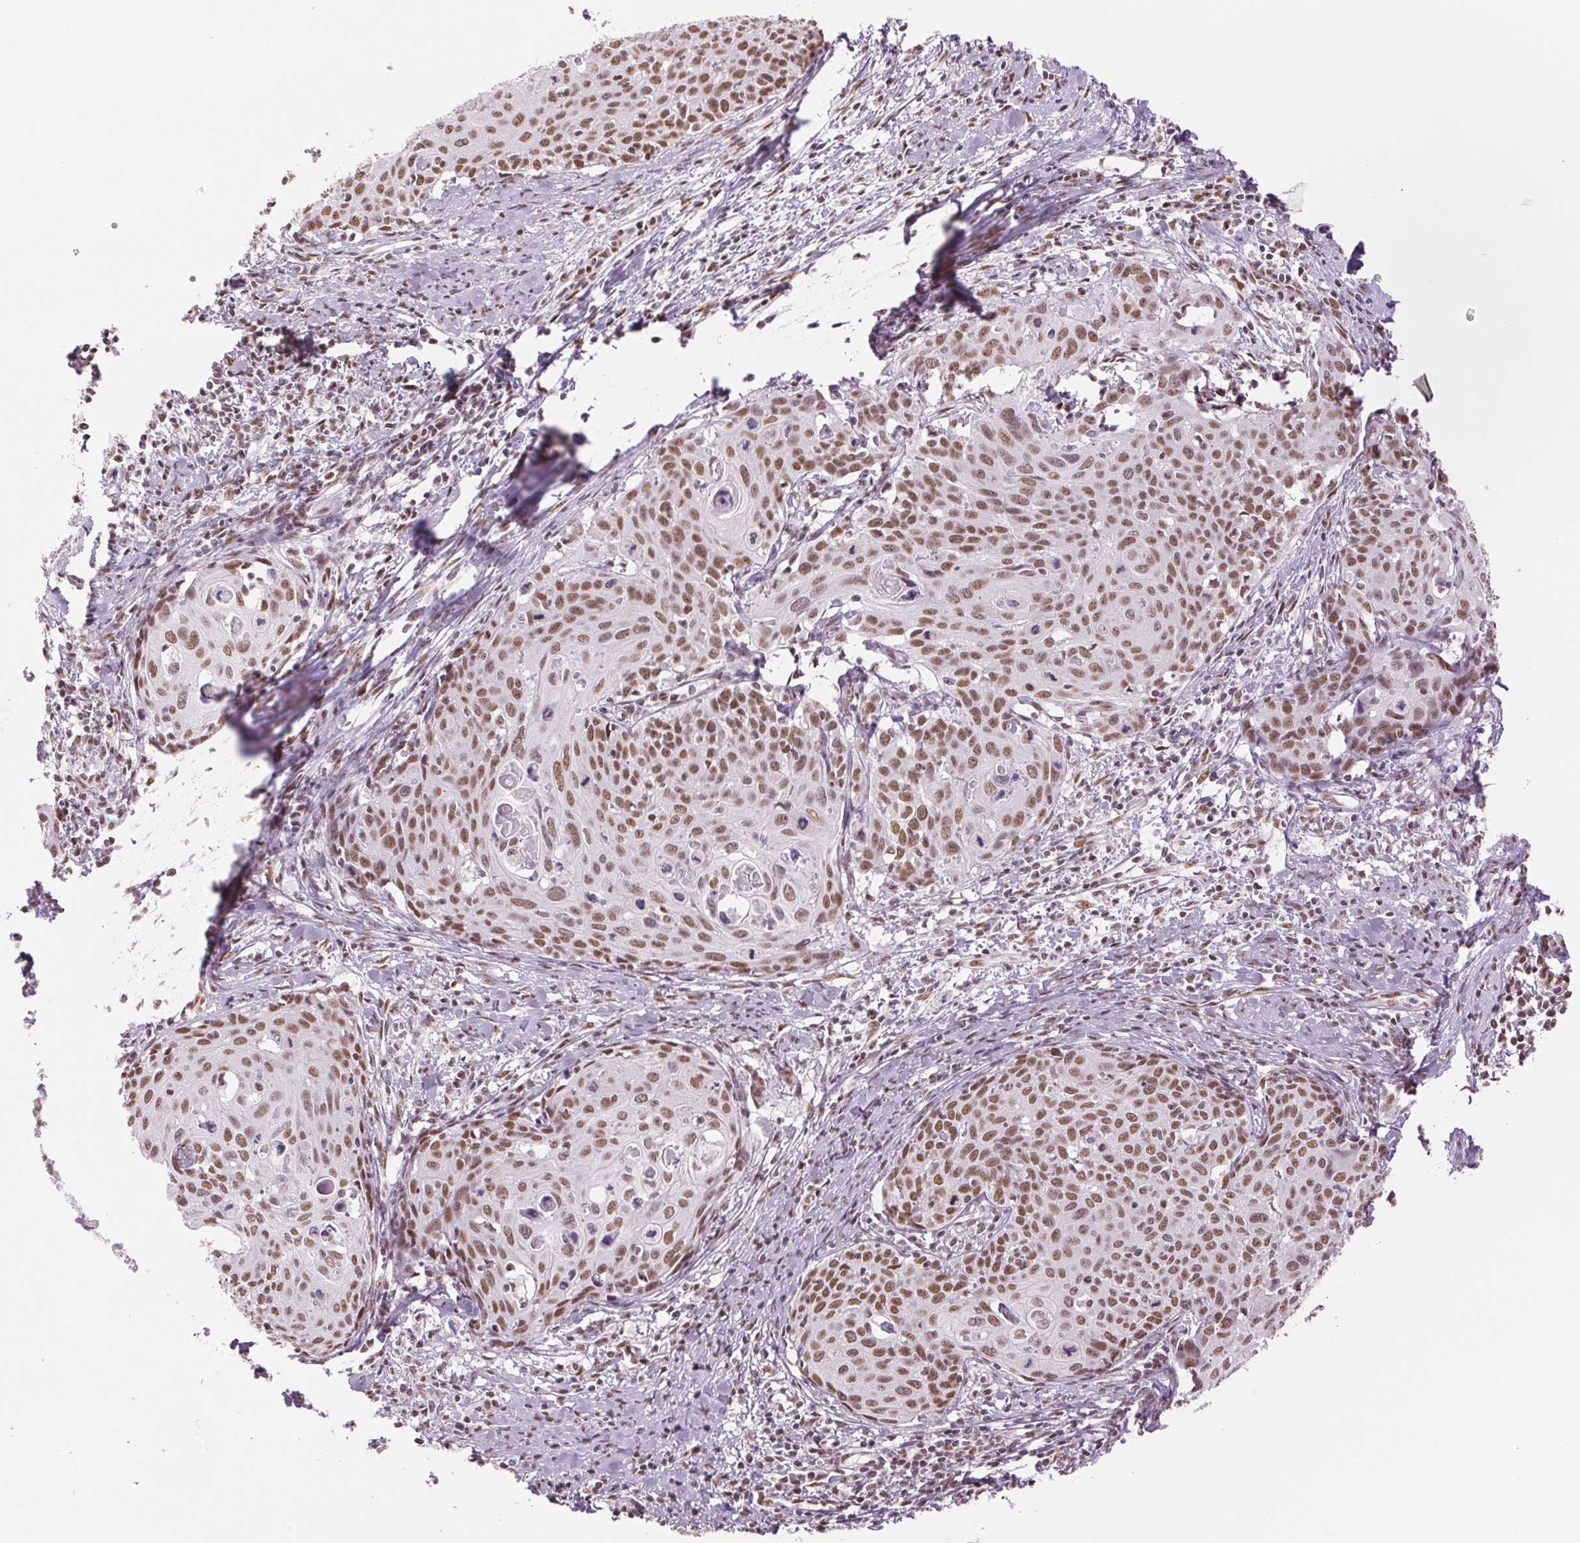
{"staining": {"intensity": "moderate", "quantity": ">75%", "location": "nuclear"}, "tissue": "cervical cancer", "cell_type": "Tumor cells", "image_type": "cancer", "snomed": [{"axis": "morphology", "description": "Squamous cell carcinoma, NOS"}, {"axis": "topography", "description": "Cervix"}], "caption": "Approximately >75% of tumor cells in squamous cell carcinoma (cervical) reveal moderate nuclear protein staining as visualized by brown immunohistochemical staining.", "gene": "ZFR2", "patient": {"sex": "female", "age": 62}}